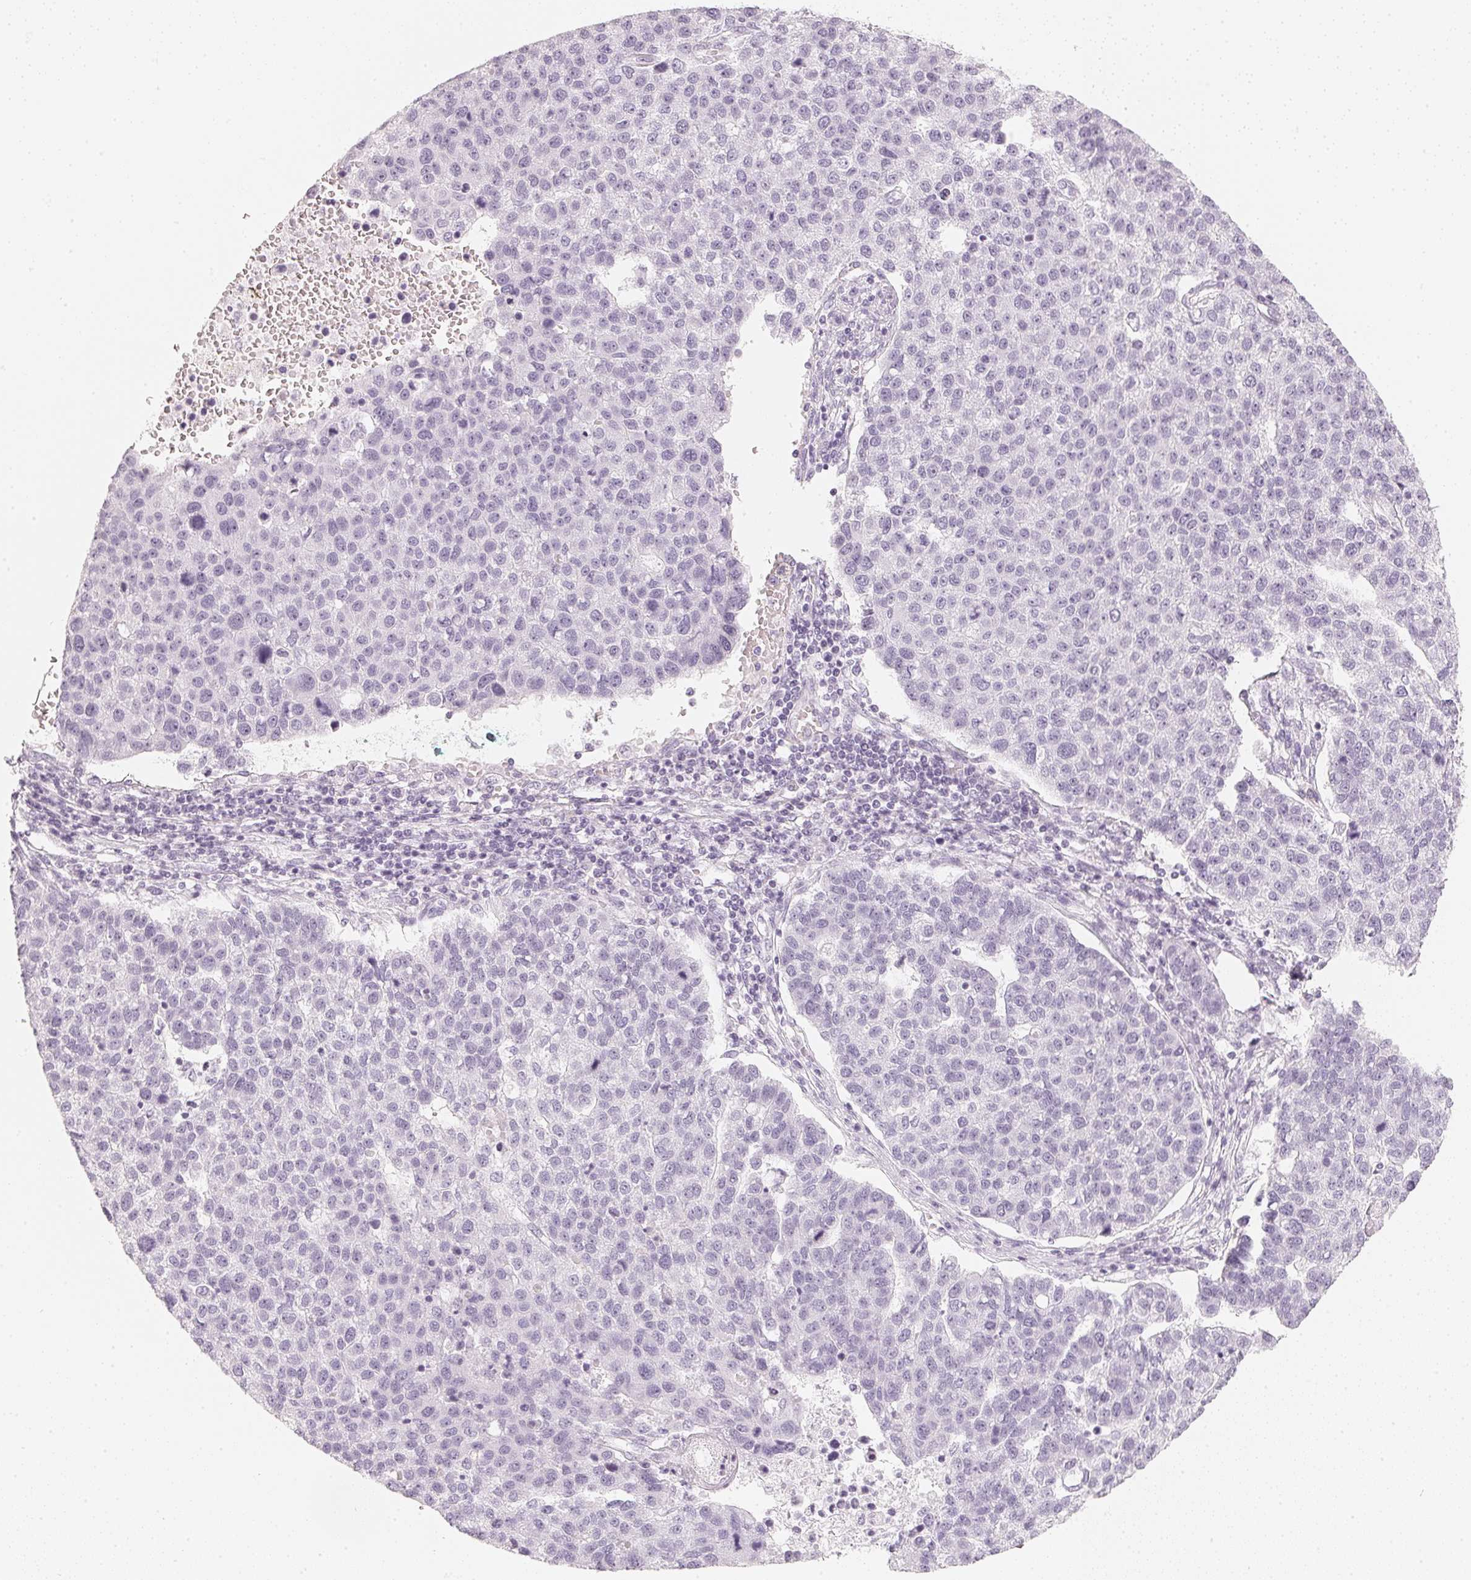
{"staining": {"intensity": "negative", "quantity": "none", "location": "none"}, "tissue": "pancreatic cancer", "cell_type": "Tumor cells", "image_type": "cancer", "snomed": [{"axis": "morphology", "description": "Adenocarcinoma, NOS"}, {"axis": "topography", "description": "Pancreas"}], "caption": "High power microscopy histopathology image of an immunohistochemistry (IHC) image of adenocarcinoma (pancreatic), revealing no significant staining in tumor cells. (Stains: DAB immunohistochemistry with hematoxylin counter stain, Microscopy: brightfield microscopy at high magnification).", "gene": "SLC22A8", "patient": {"sex": "female", "age": 61}}